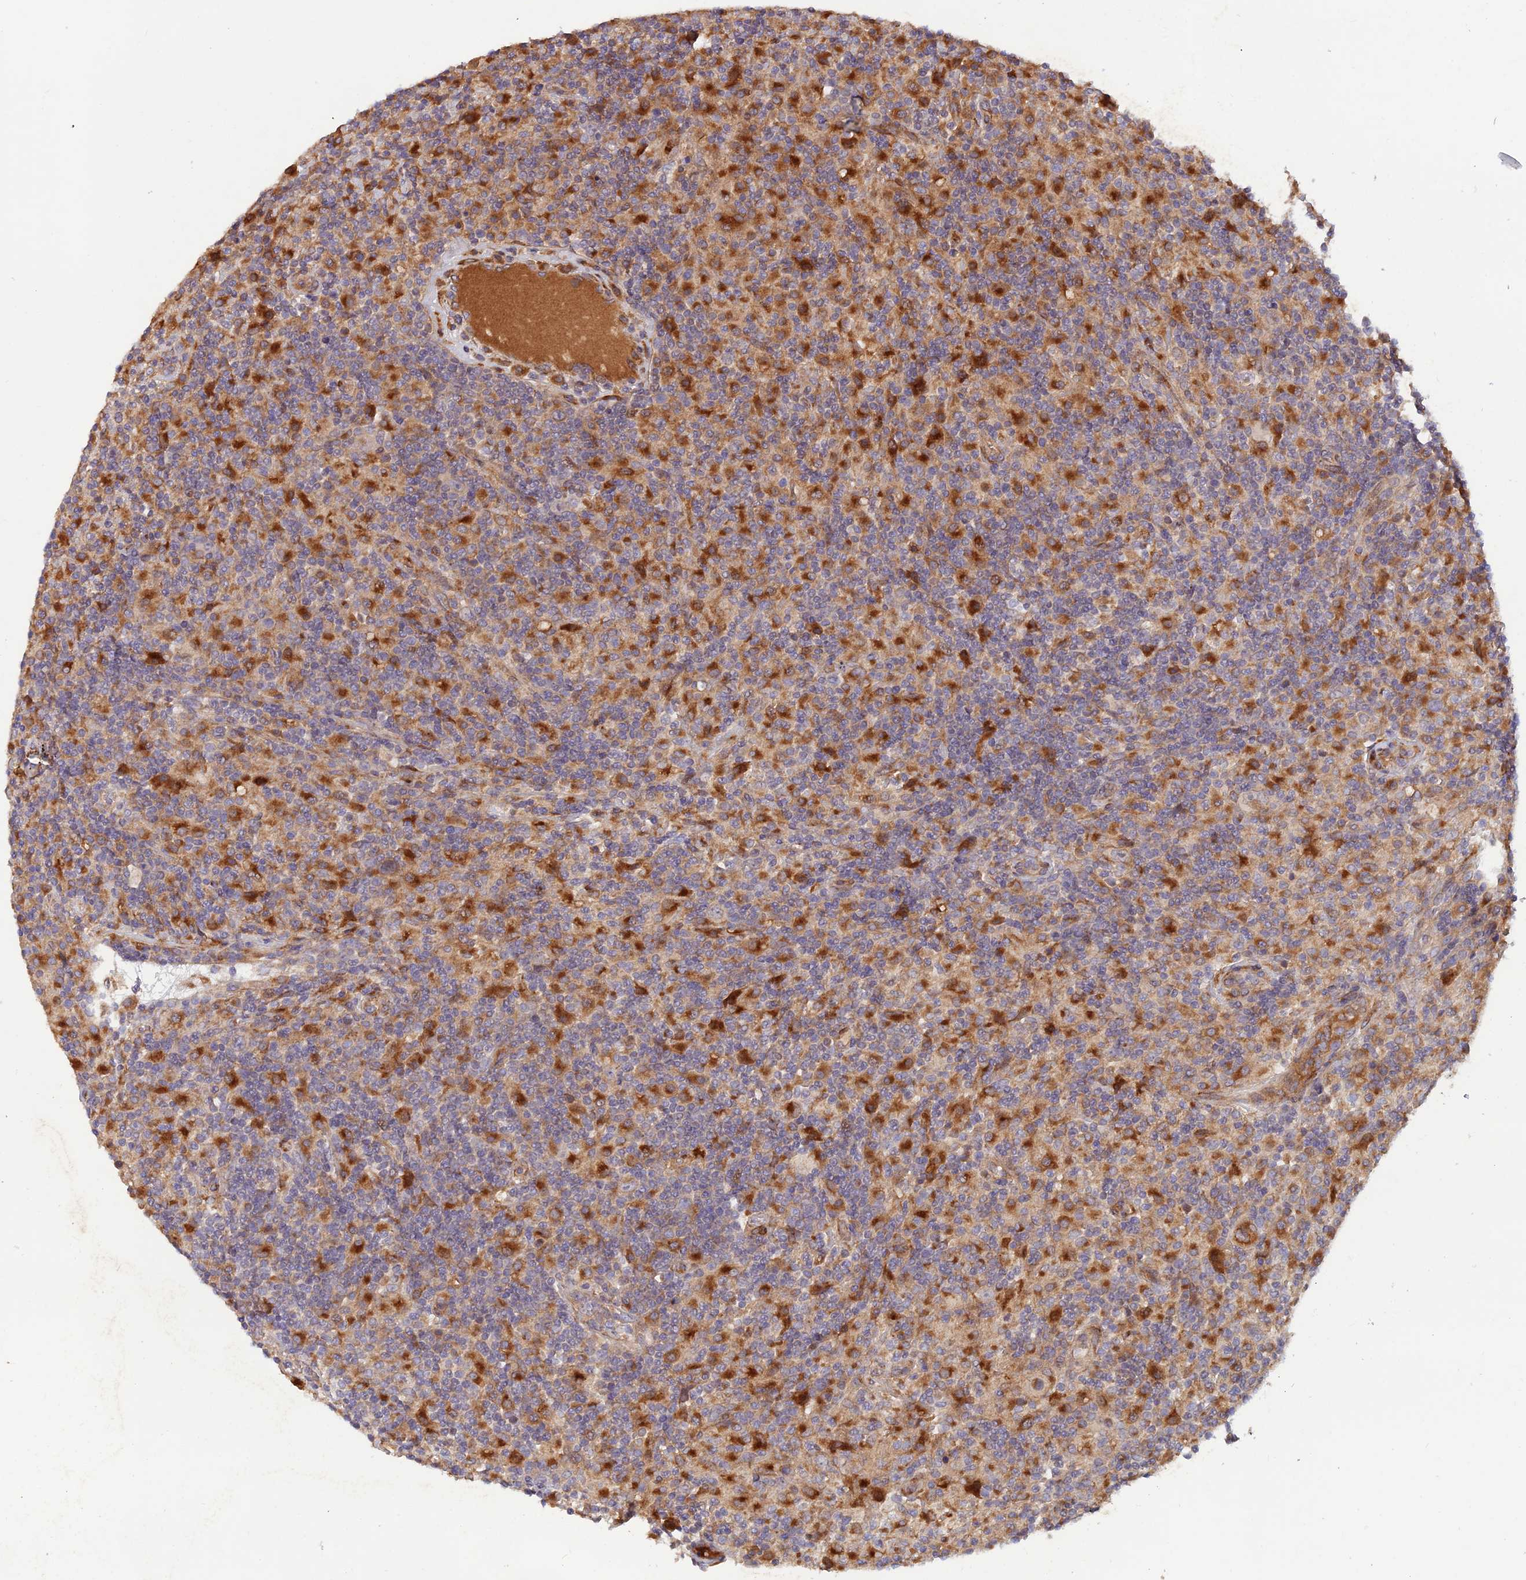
{"staining": {"intensity": "negative", "quantity": "none", "location": "none"}, "tissue": "lymphoma", "cell_type": "Tumor cells", "image_type": "cancer", "snomed": [{"axis": "morphology", "description": "Hodgkin's disease, NOS"}, {"axis": "topography", "description": "Lymph node"}], "caption": "DAB immunohistochemical staining of lymphoma shows no significant positivity in tumor cells.", "gene": "GMCL1", "patient": {"sex": "male", "age": 70}}